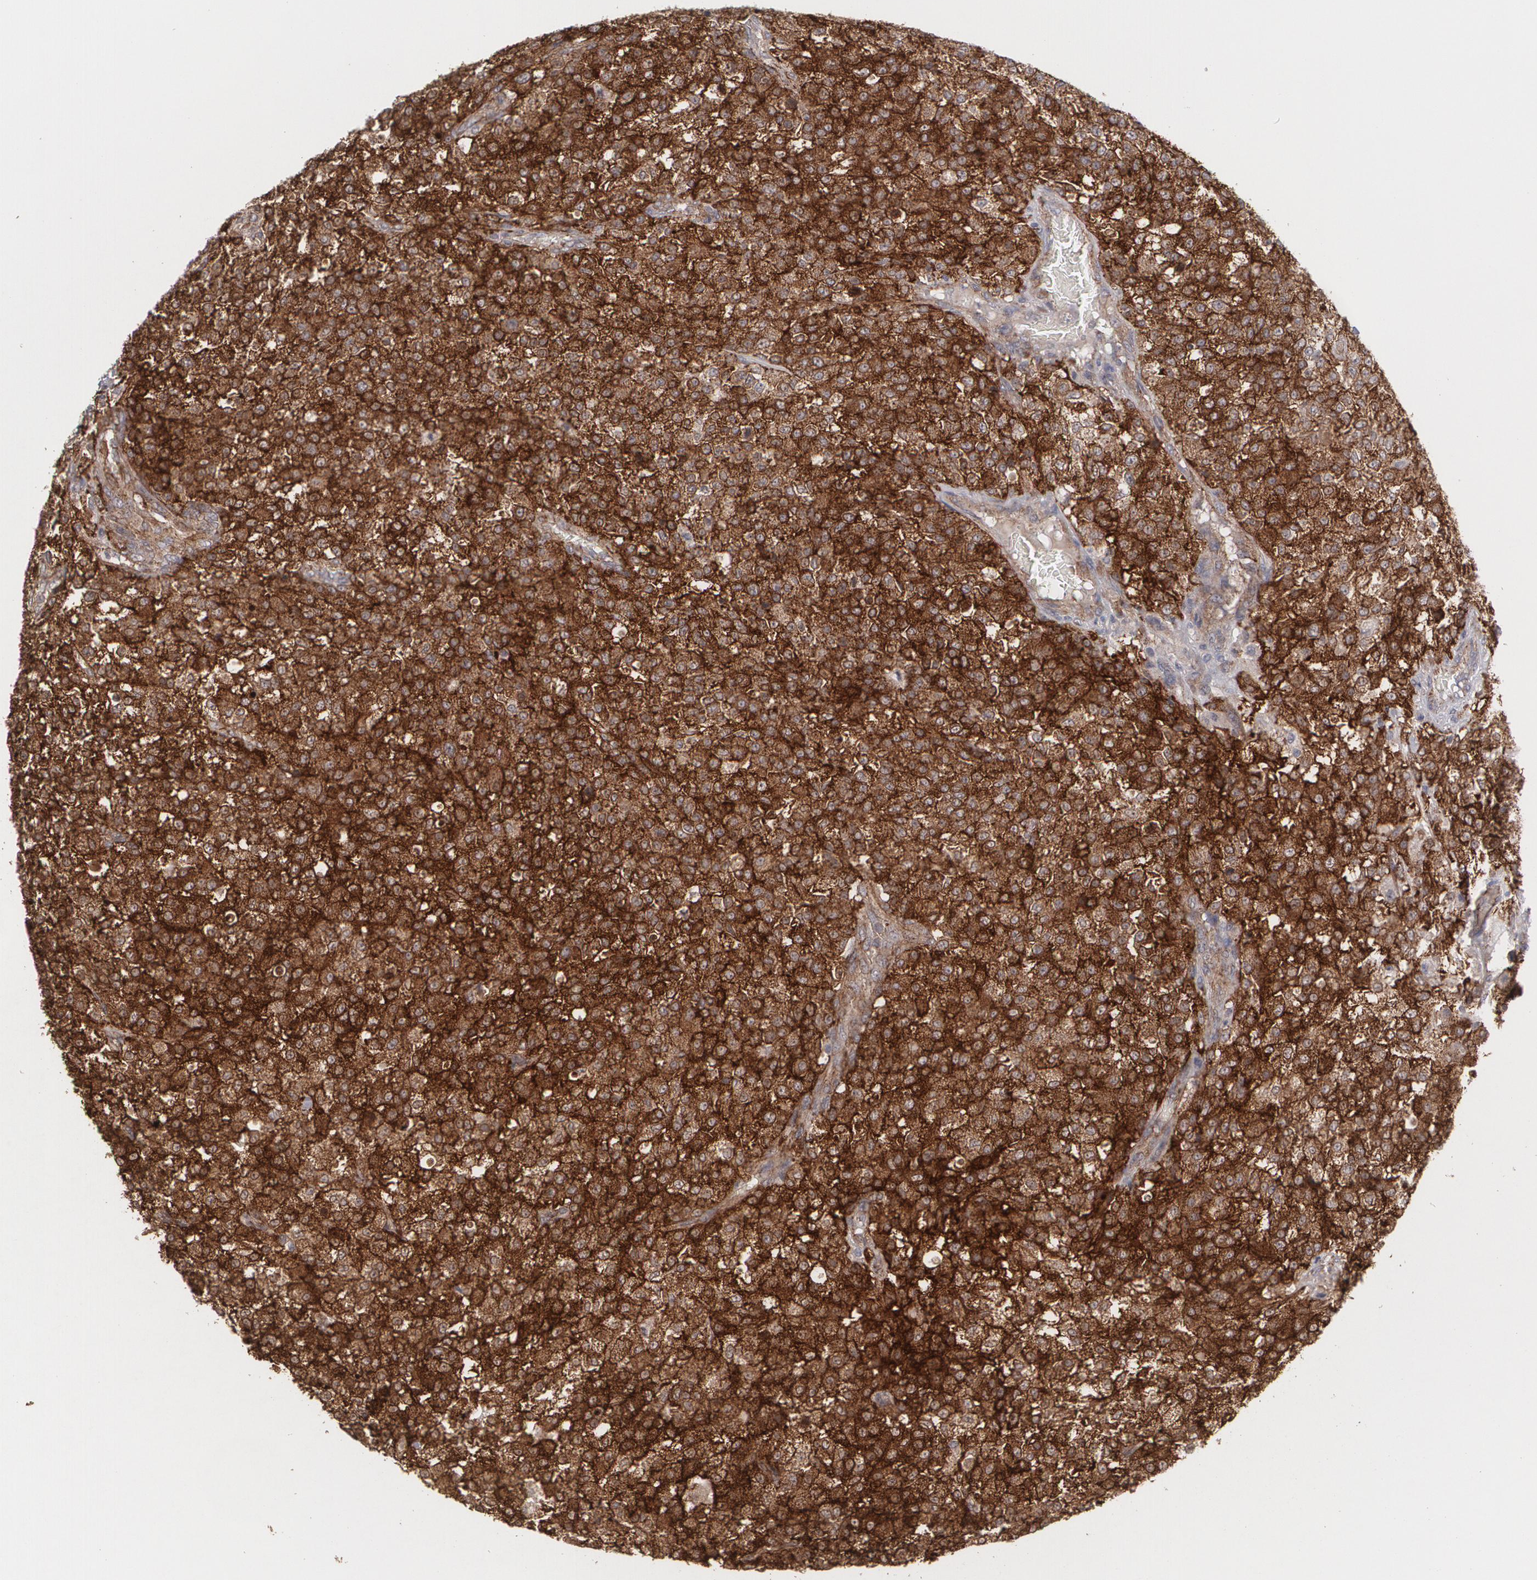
{"staining": {"intensity": "strong", "quantity": ">75%", "location": "cytoplasmic/membranous"}, "tissue": "testis cancer", "cell_type": "Tumor cells", "image_type": "cancer", "snomed": [{"axis": "morphology", "description": "Seminoma, NOS"}, {"axis": "topography", "description": "Testis"}], "caption": "The photomicrograph shows staining of testis cancer, revealing strong cytoplasmic/membranous protein positivity (brown color) within tumor cells.", "gene": "TJP1", "patient": {"sex": "male", "age": 59}}